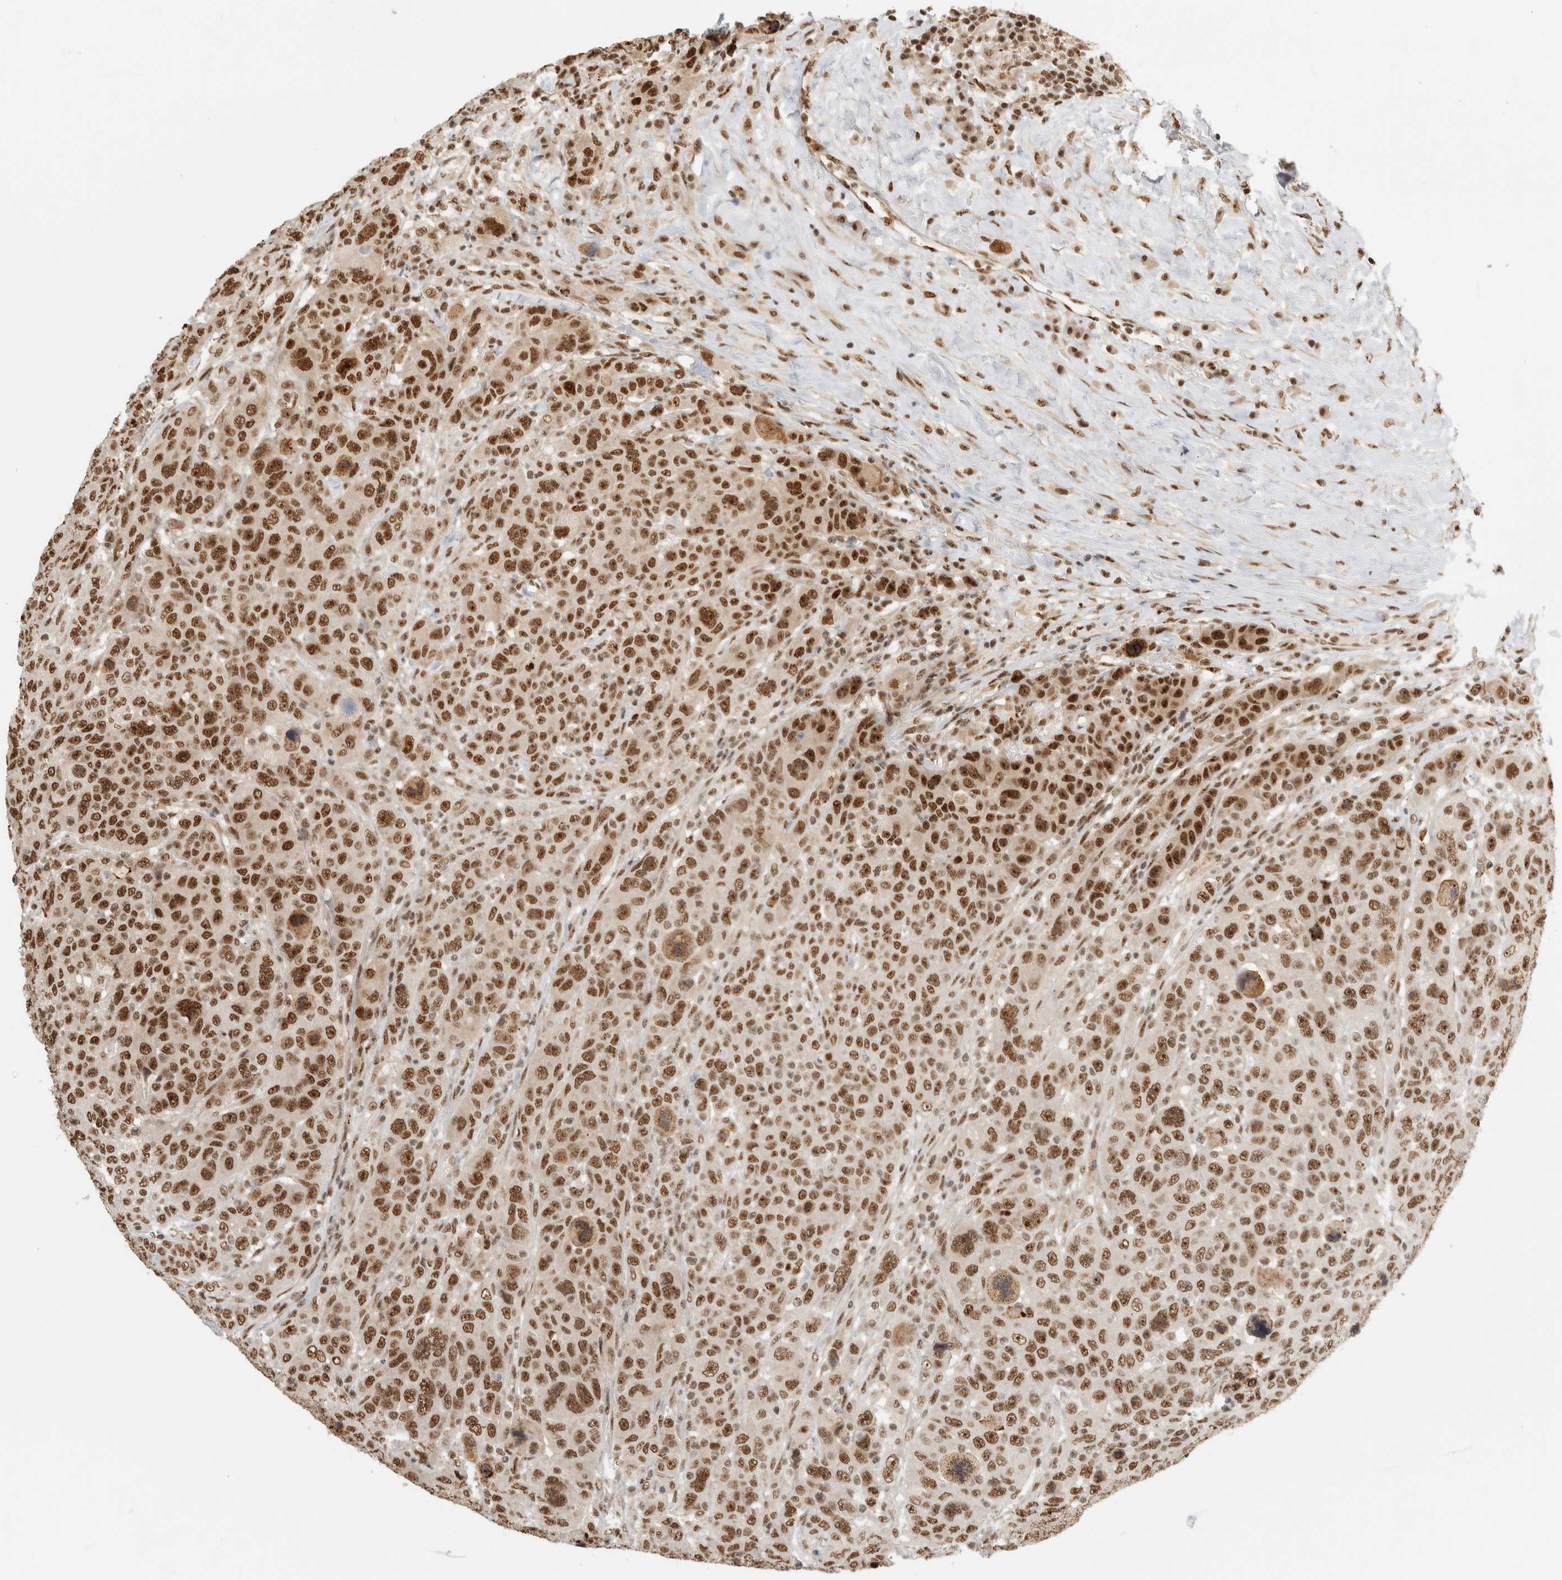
{"staining": {"intensity": "strong", "quantity": ">75%", "location": "nuclear"}, "tissue": "breast cancer", "cell_type": "Tumor cells", "image_type": "cancer", "snomed": [{"axis": "morphology", "description": "Duct carcinoma"}, {"axis": "topography", "description": "Breast"}], "caption": "Brown immunohistochemical staining in human breast cancer exhibits strong nuclear positivity in about >75% of tumor cells.", "gene": "EBNA1BP2", "patient": {"sex": "female", "age": 37}}